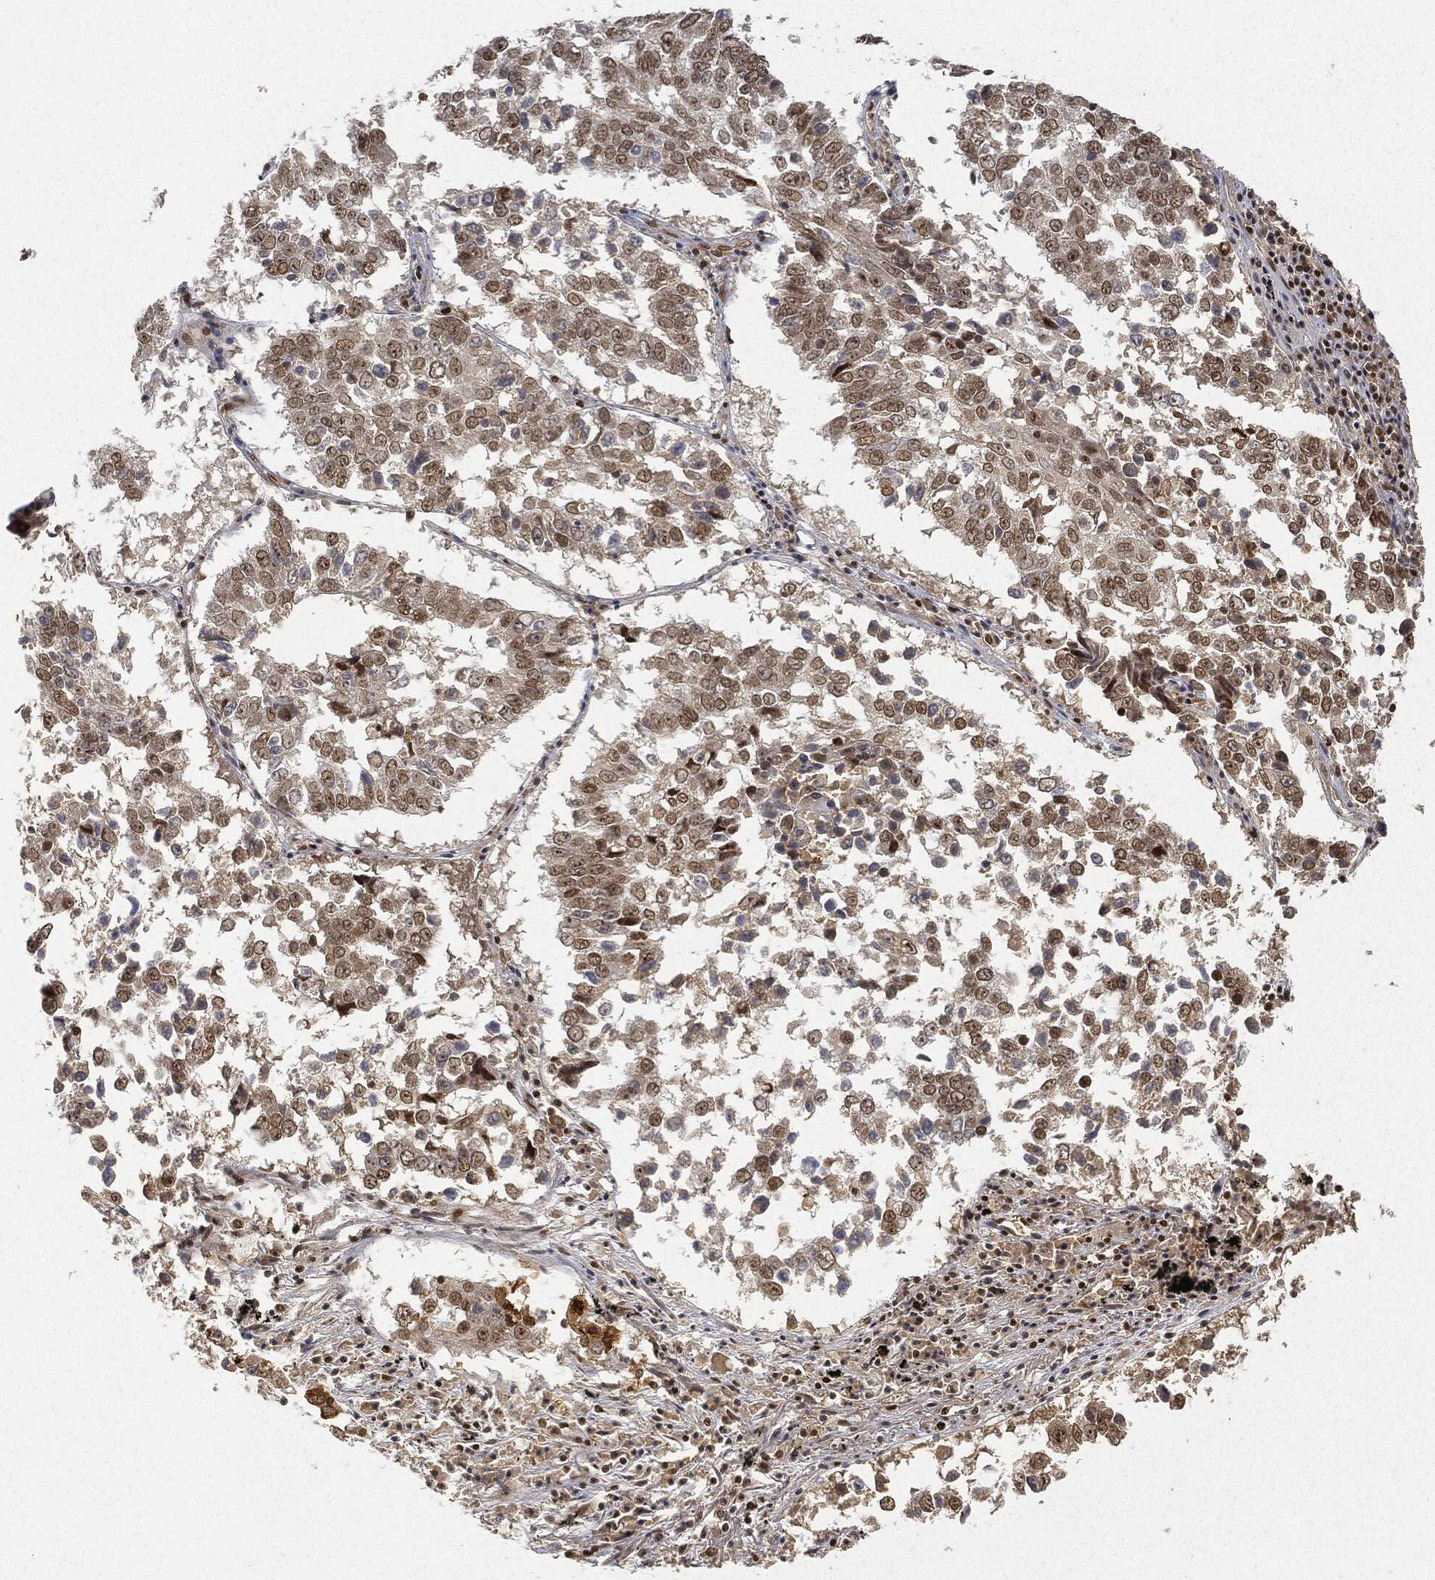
{"staining": {"intensity": "moderate", "quantity": "25%-75%", "location": "nuclear"}, "tissue": "lung cancer", "cell_type": "Tumor cells", "image_type": "cancer", "snomed": [{"axis": "morphology", "description": "Squamous cell carcinoma, NOS"}, {"axis": "topography", "description": "Lung"}], "caption": "Brown immunohistochemical staining in human squamous cell carcinoma (lung) reveals moderate nuclear expression in about 25%-75% of tumor cells.", "gene": "CIB1", "patient": {"sex": "male", "age": 82}}